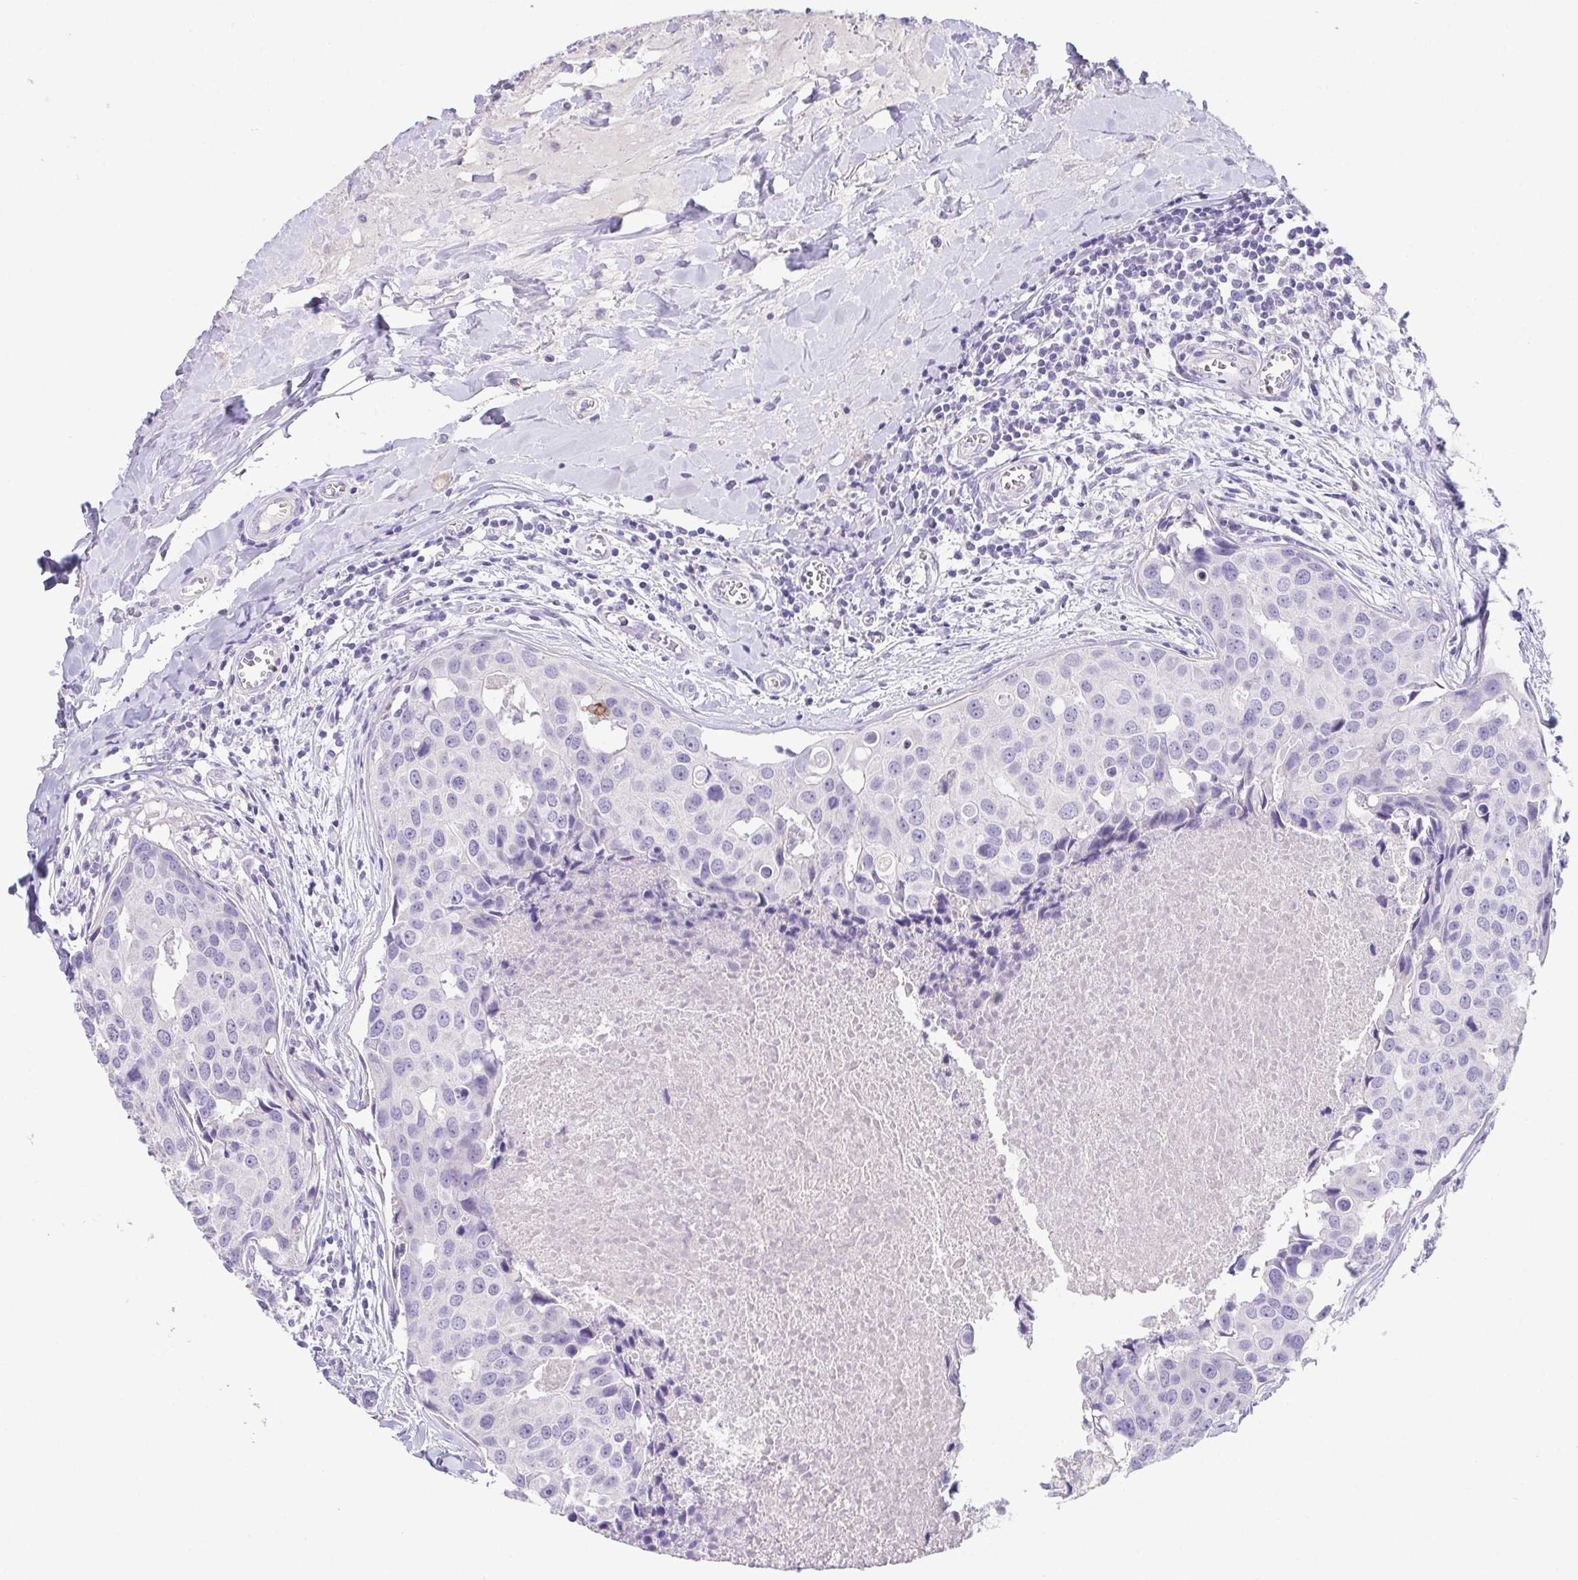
{"staining": {"intensity": "negative", "quantity": "none", "location": "none"}, "tissue": "breast cancer", "cell_type": "Tumor cells", "image_type": "cancer", "snomed": [{"axis": "morphology", "description": "Duct carcinoma"}, {"axis": "topography", "description": "Breast"}], "caption": "Photomicrograph shows no protein positivity in tumor cells of invasive ductal carcinoma (breast) tissue. (DAB (3,3'-diaminobenzidine) immunohistochemistry (IHC) with hematoxylin counter stain).", "gene": "HAPLN2", "patient": {"sex": "female", "age": 24}}